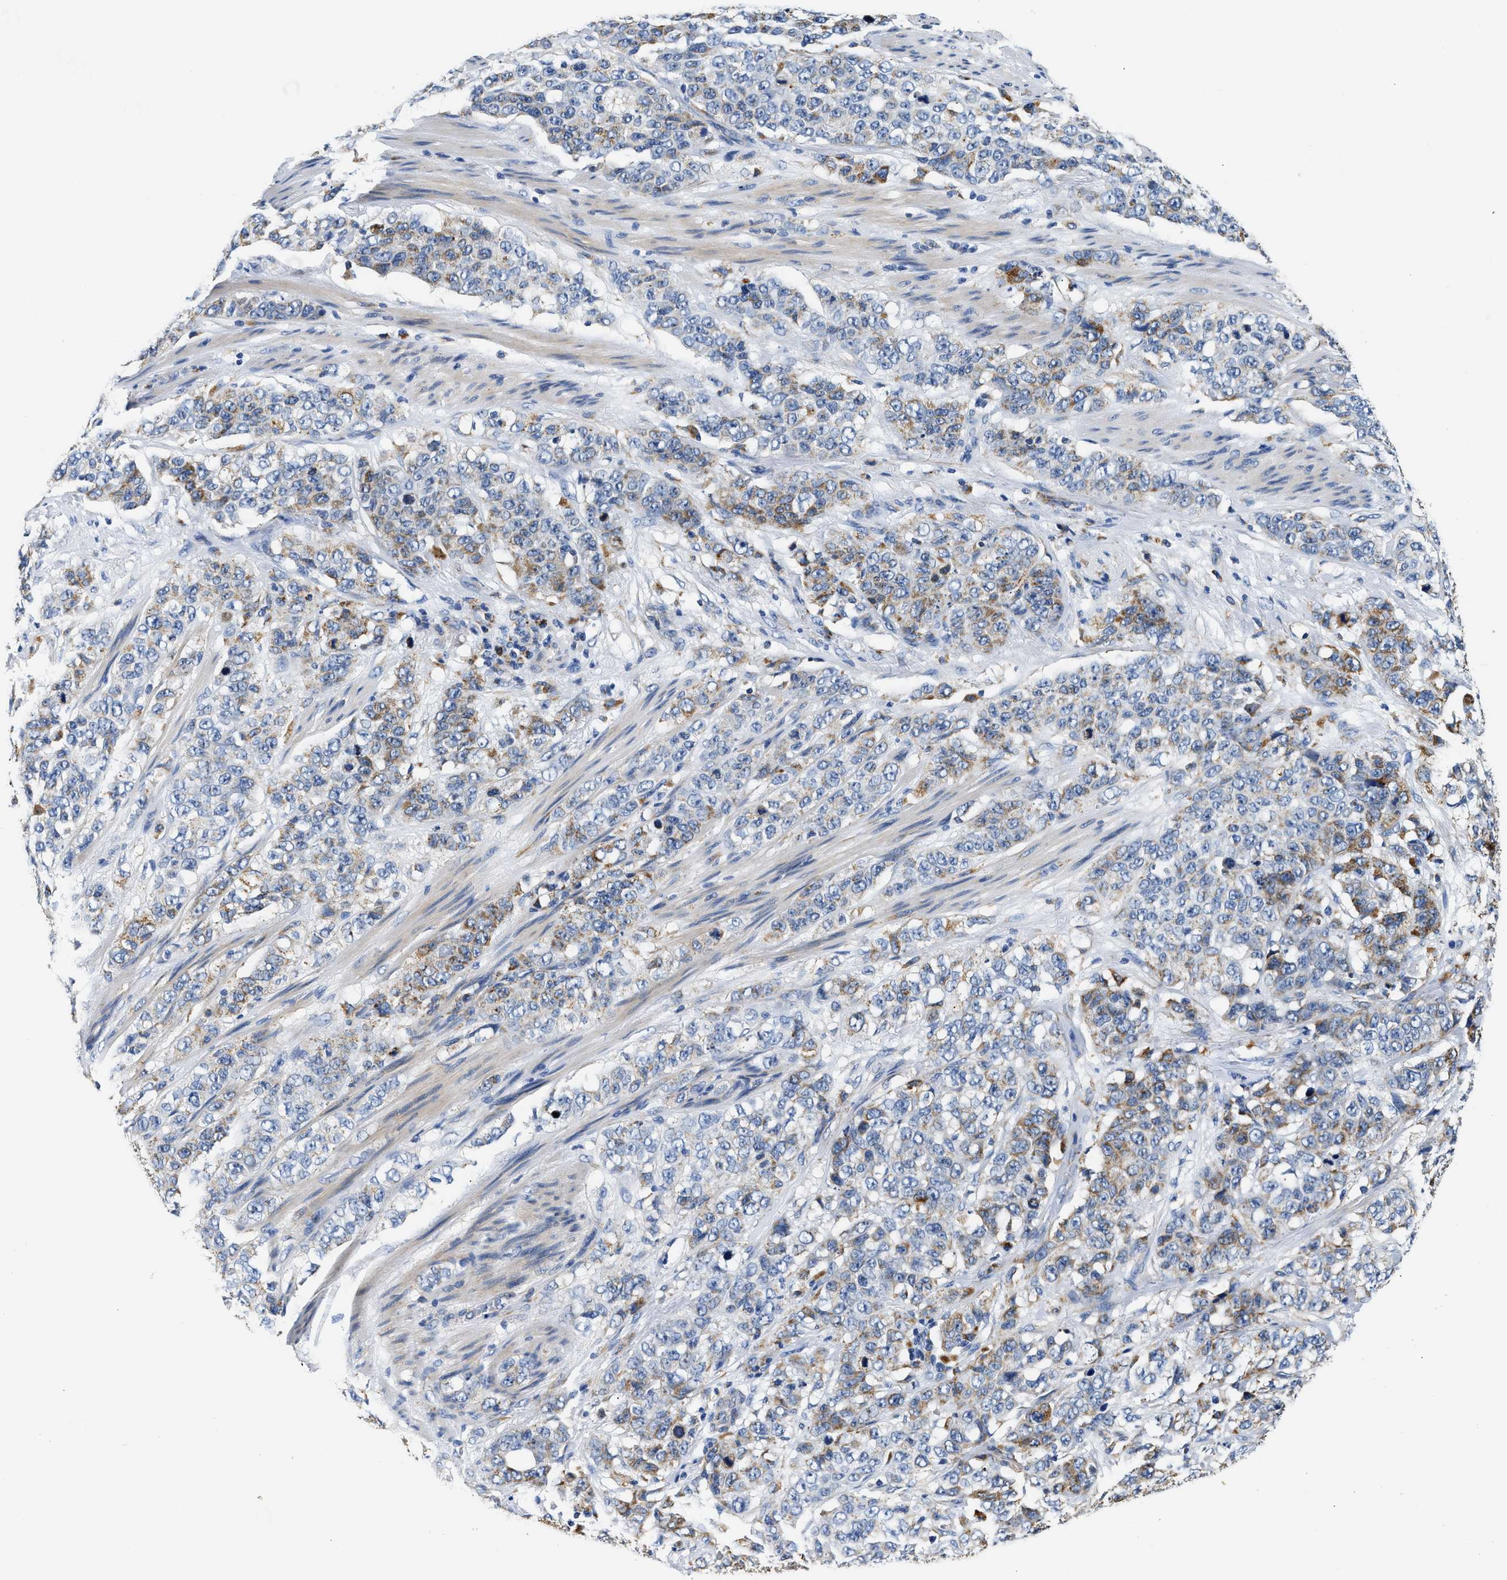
{"staining": {"intensity": "moderate", "quantity": "<25%", "location": "cytoplasmic/membranous"}, "tissue": "stomach cancer", "cell_type": "Tumor cells", "image_type": "cancer", "snomed": [{"axis": "morphology", "description": "Adenocarcinoma, NOS"}, {"axis": "topography", "description": "Stomach"}], "caption": "Immunohistochemistry (IHC) image of neoplastic tissue: stomach cancer (adenocarcinoma) stained using immunohistochemistry shows low levels of moderate protein expression localized specifically in the cytoplasmic/membranous of tumor cells, appearing as a cytoplasmic/membranous brown color.", "gene": "ACADVL", "patient": {"sex": "male", "age": 48}}